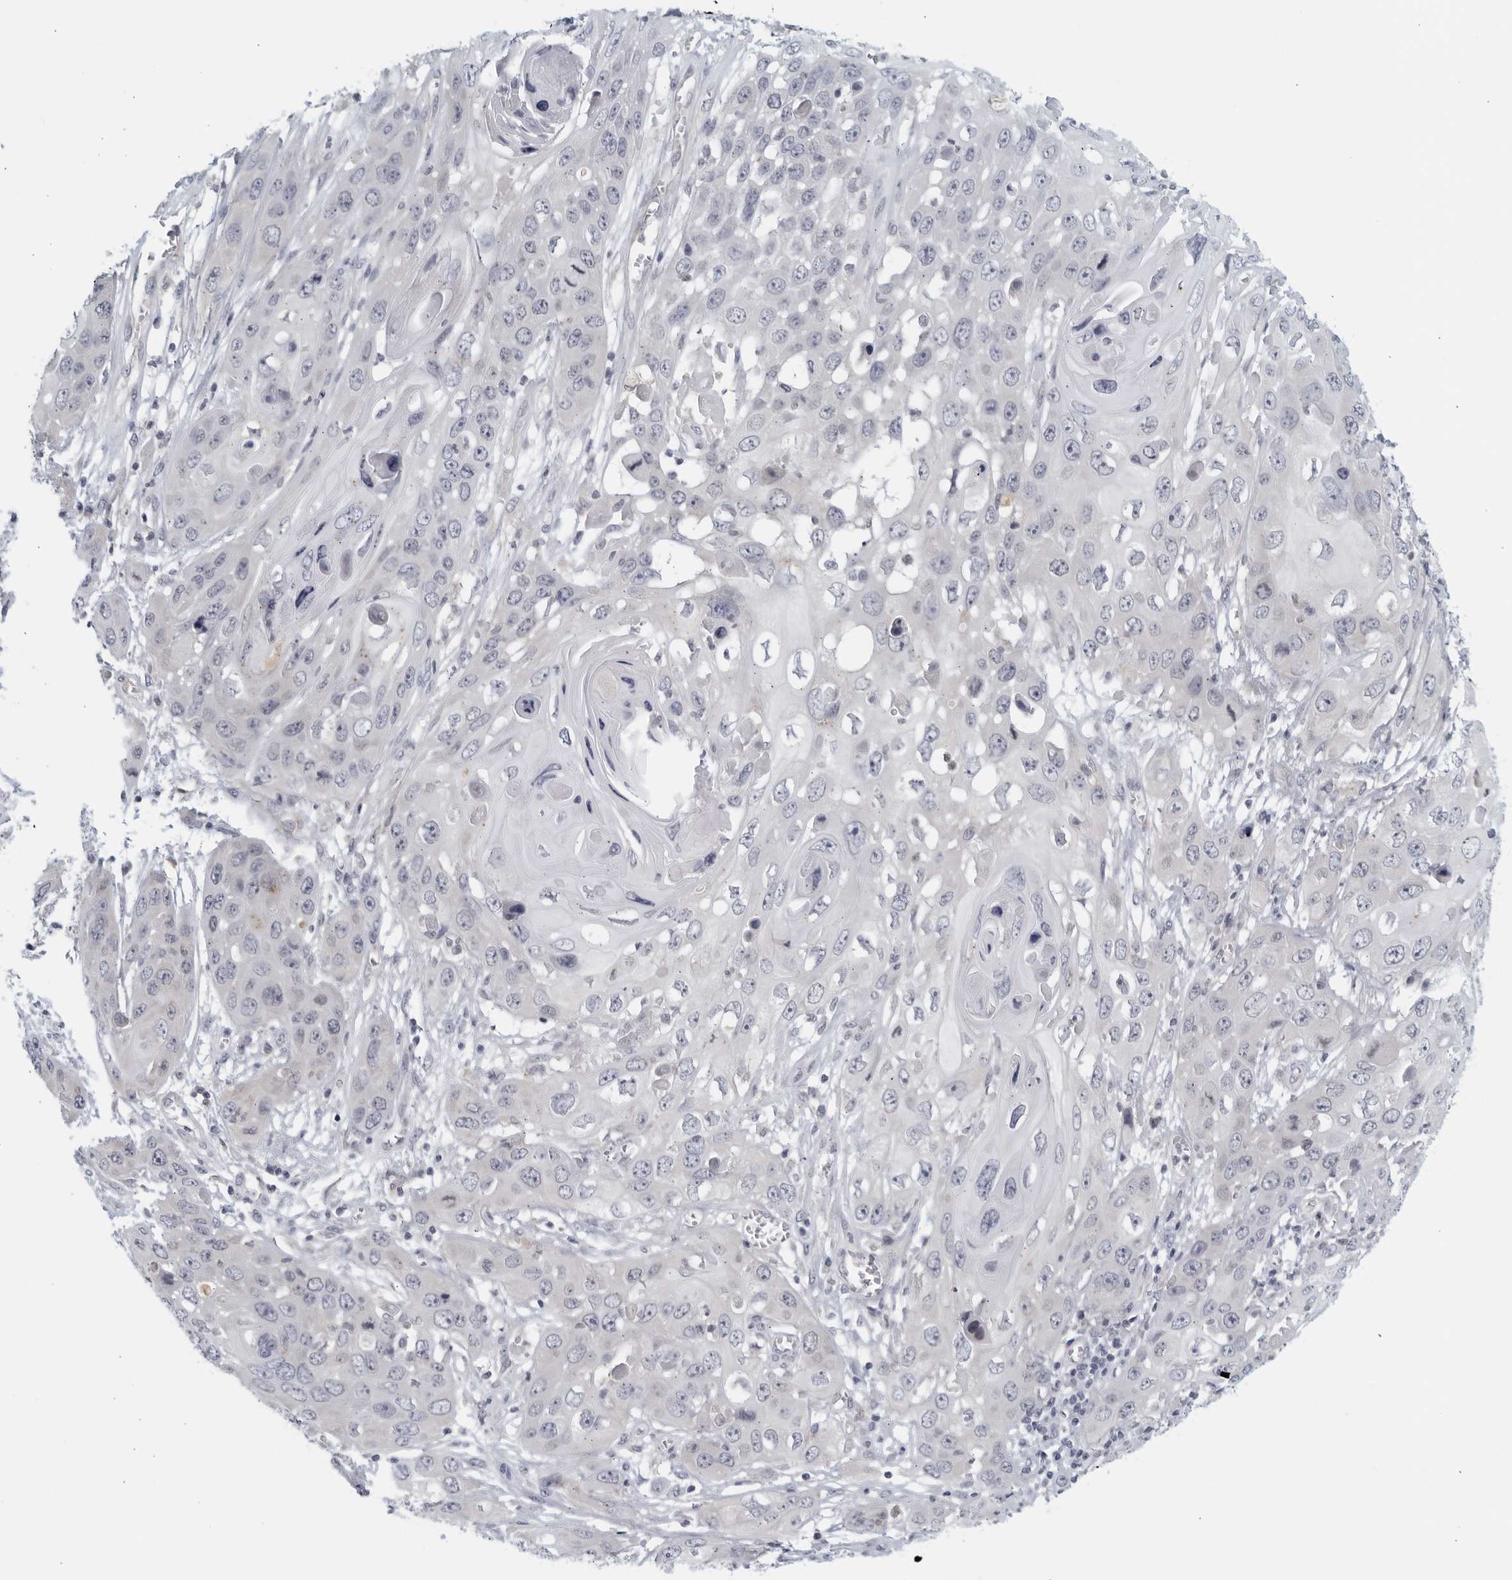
{"staining": {"intensity": "negative", "quantity": "none", "location": "none"}, "tissue": "skin cancer", "cell_type": "Tumor cells", "image_type": "cancer", "snomed": [{"axis": "morphology", "description": "Squamous cell carcinoma, NOS"}, {"axis": "topography", "description": "Skin"}], "caption": "Tumor cells show no significant positivity in skin cancer (squamous cell carcinoma).", "gene": "MATN1", "patient": {"sex": "male", "age": 55}}